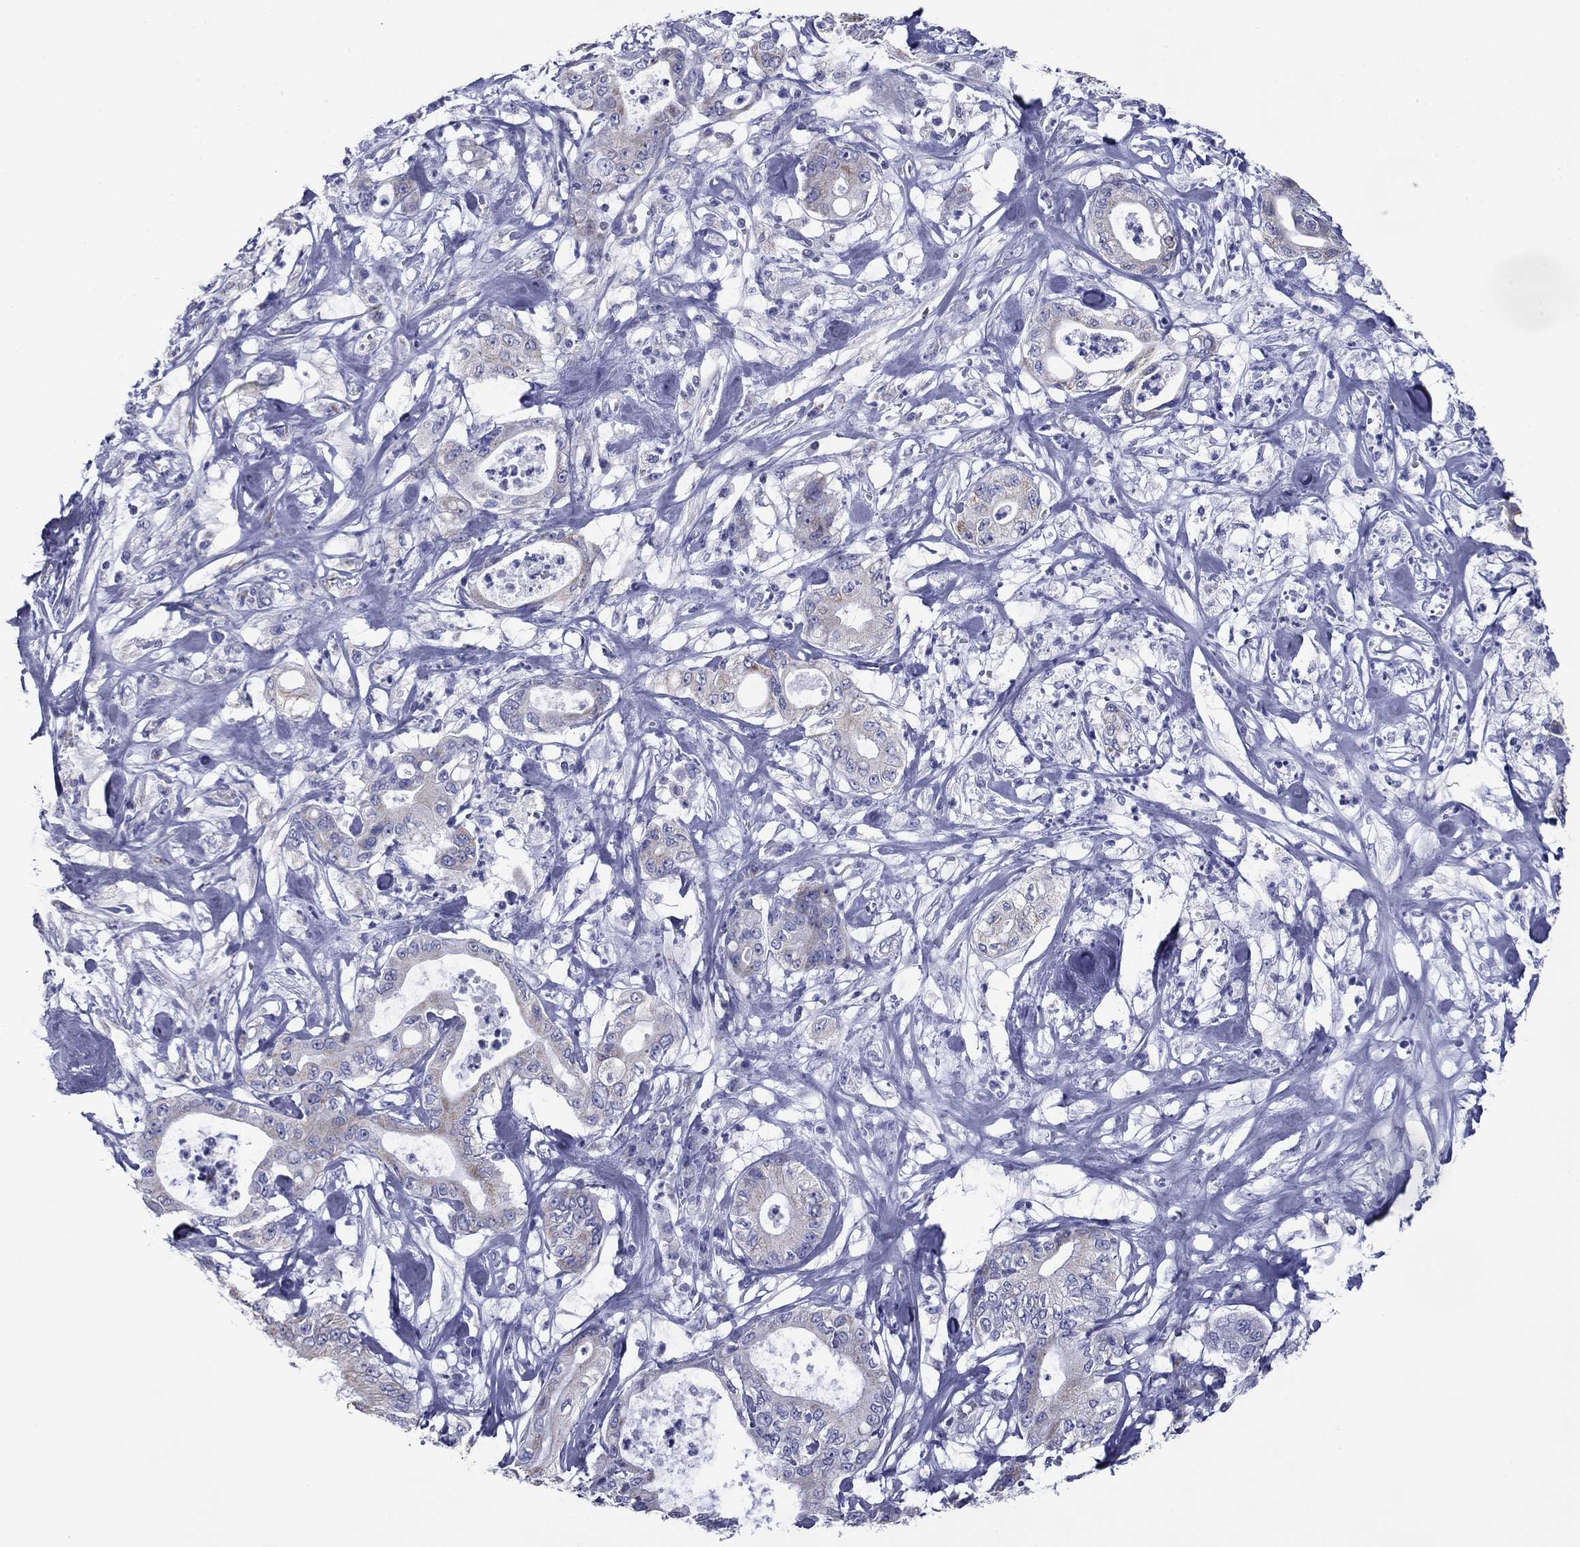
{"staining": {"intensity": "negative", "quantity": "none", "location": "none"}, "tissue": "pancreatic cancer", "cell_type": "Tumor cells", "image_type": "cancer", "snomed": [{"axis": "morphology", "description": "Adenocarcinoma, NOS"}, {"axis": "topography", "description": "Pancreas"}], "caption": "High power microscopy micrograph of an IHC photomicrograph of pancreatic cancer (adenocarcinoma), revealing no significant expression in tumor cells.", "gene": "ACADSB", "patient": {"sex": "male", "age": 71}}